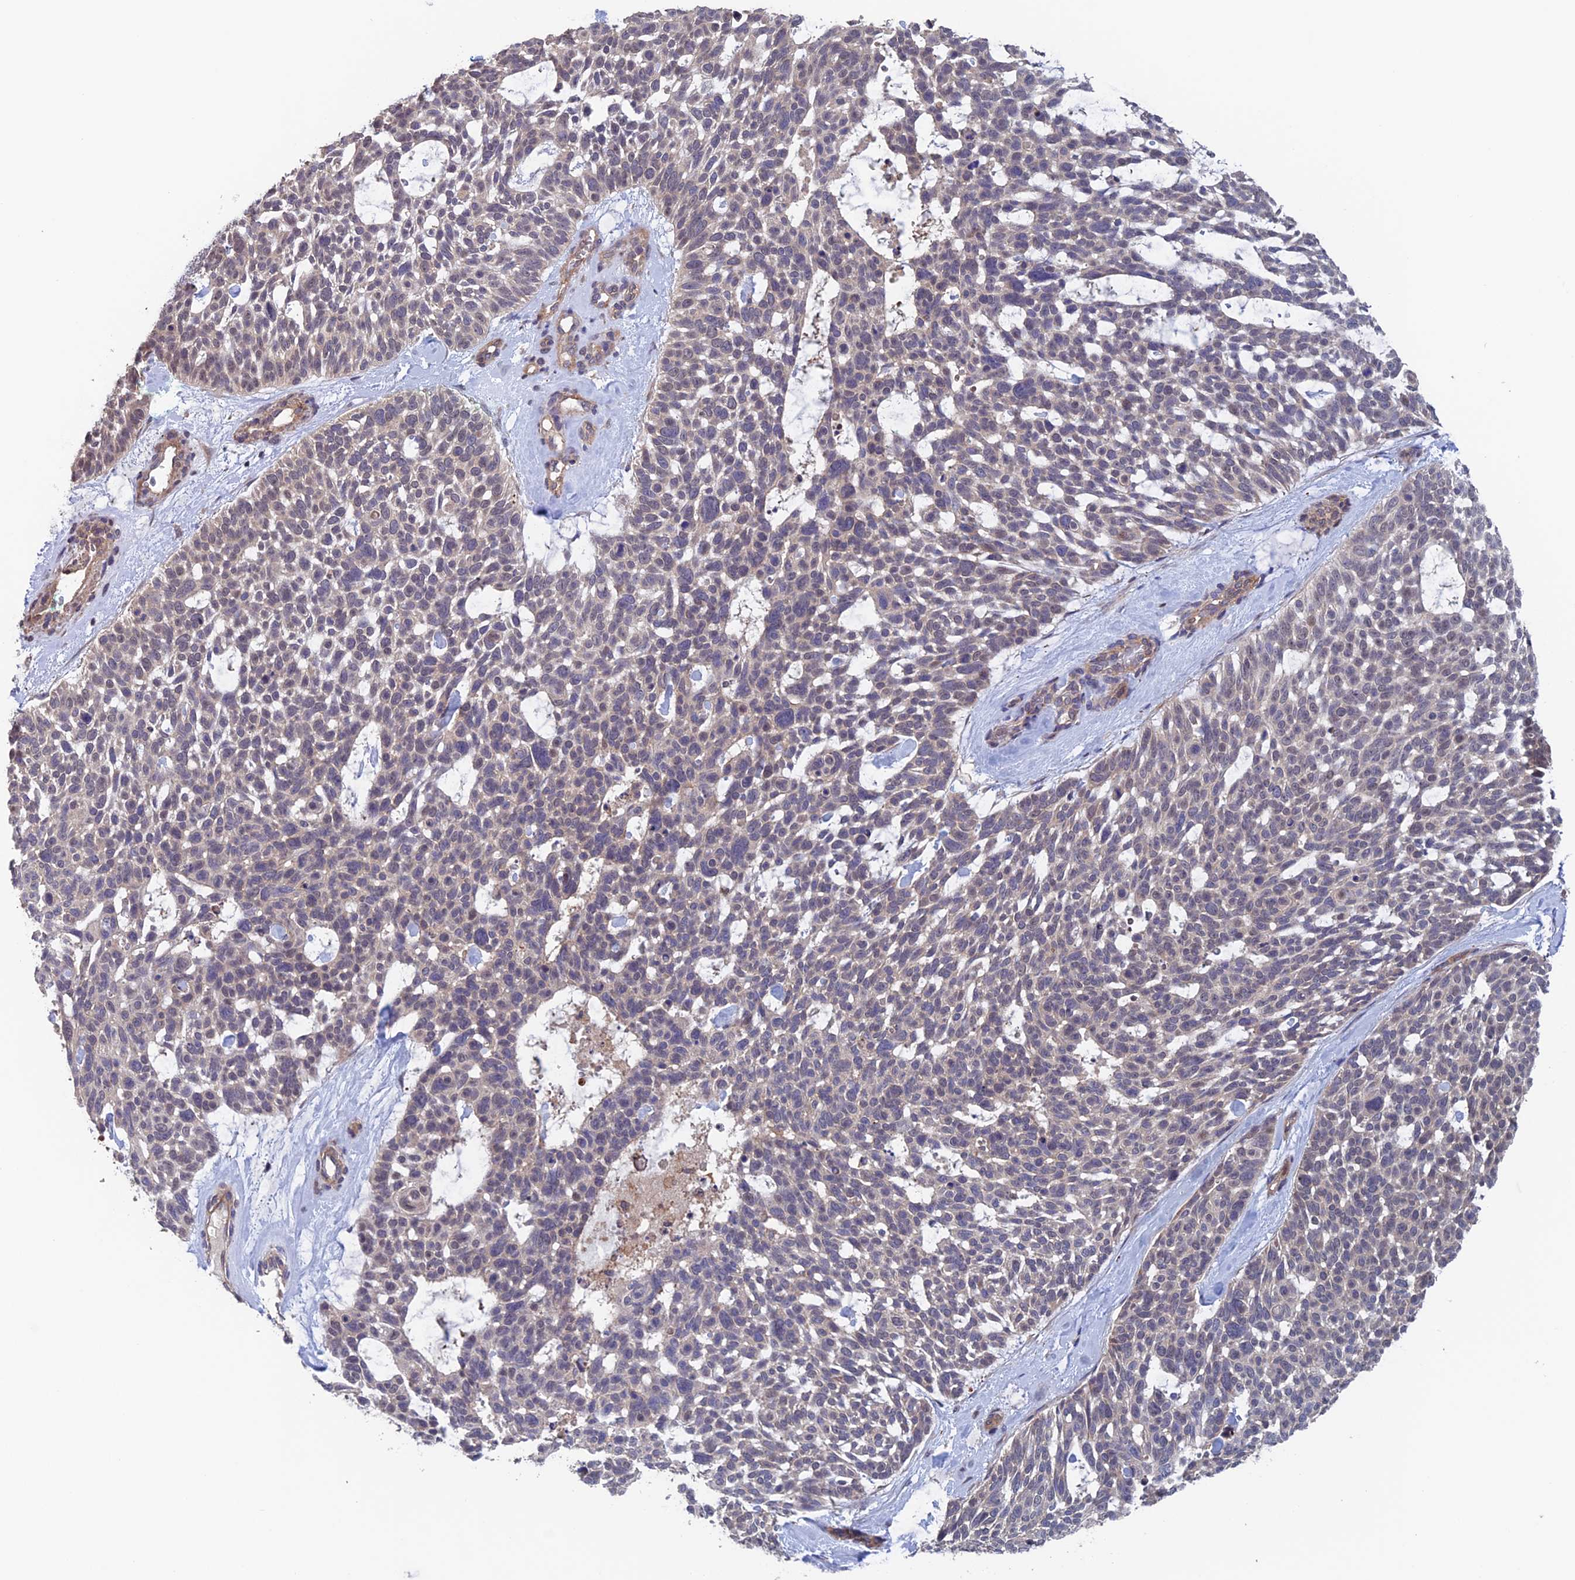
{"staining": {"intensity": "negative", "quantity": "none", "location": "none"}, "tissue": "skin cancer", "cell_type": "Tumor cells", "image_type": "cancer", "snomed": [{"axis": "morphology", "description": "Basal cell carcinoma"}, {"axis": "topography", "description": "Skin"}], "caption": "Tumor cells show no significant staining in skin basal cell carcinoma.", "gene": "NUDT16L1", "patient": {"sex": "male", "age": 88}}